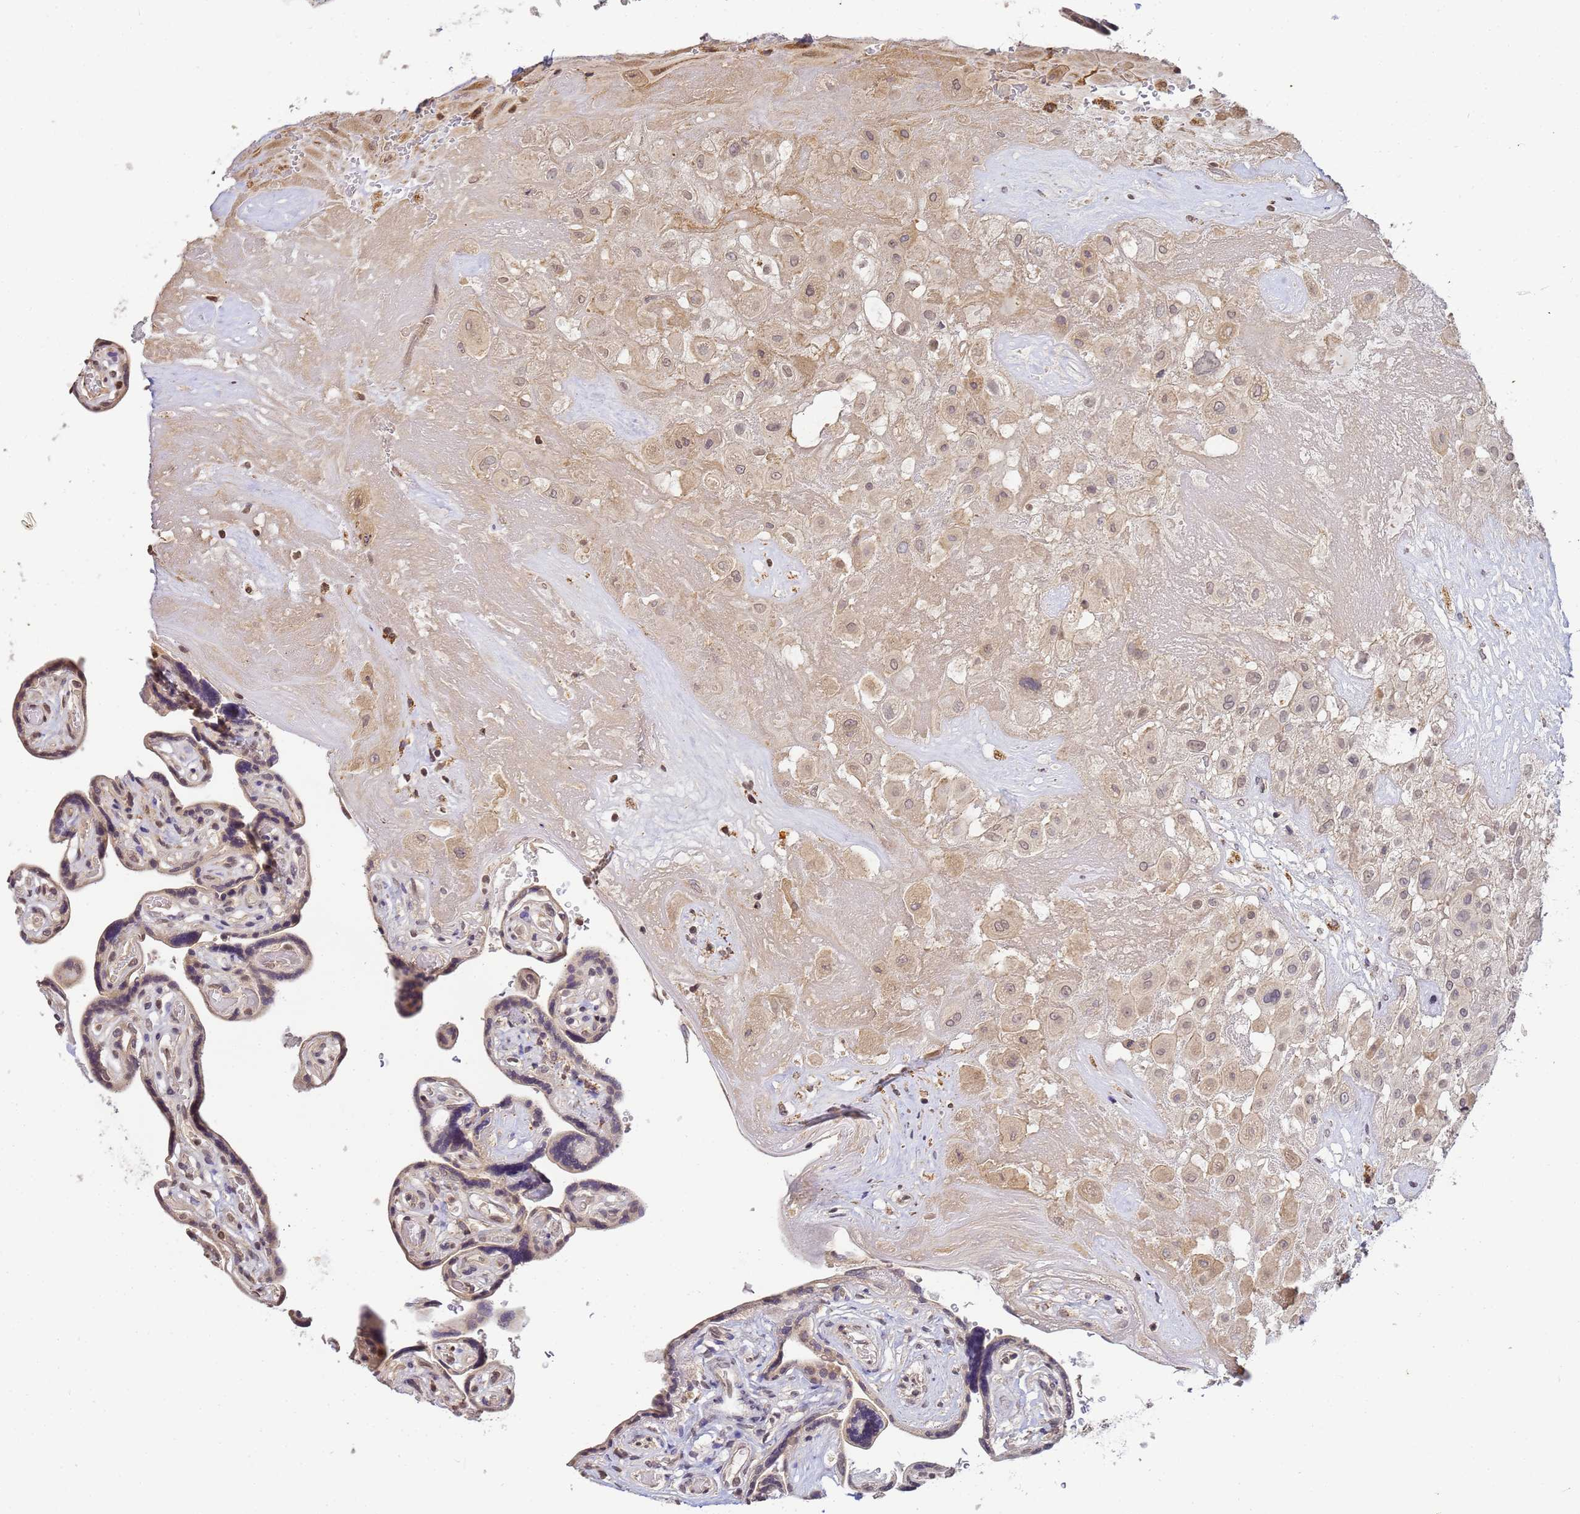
{"staining": {"intensity": "weak", "quantity": "<25%", "location": "cytoplasmic/membranous"}, "tissue": "placenta", "cell_type": "Decidual cells", "image_type": "normal", "snomed": [{"axis": "morphology", "description": "Normal tissue, NOS"}, {"axis": "topography", "description": "Placenta"}], "caption": "Human placenta stained for a protein using IHC exhibits no positivity in decidual cells.", "gene": "MYL7", "patient": {"sex": "female", "age": 32}}